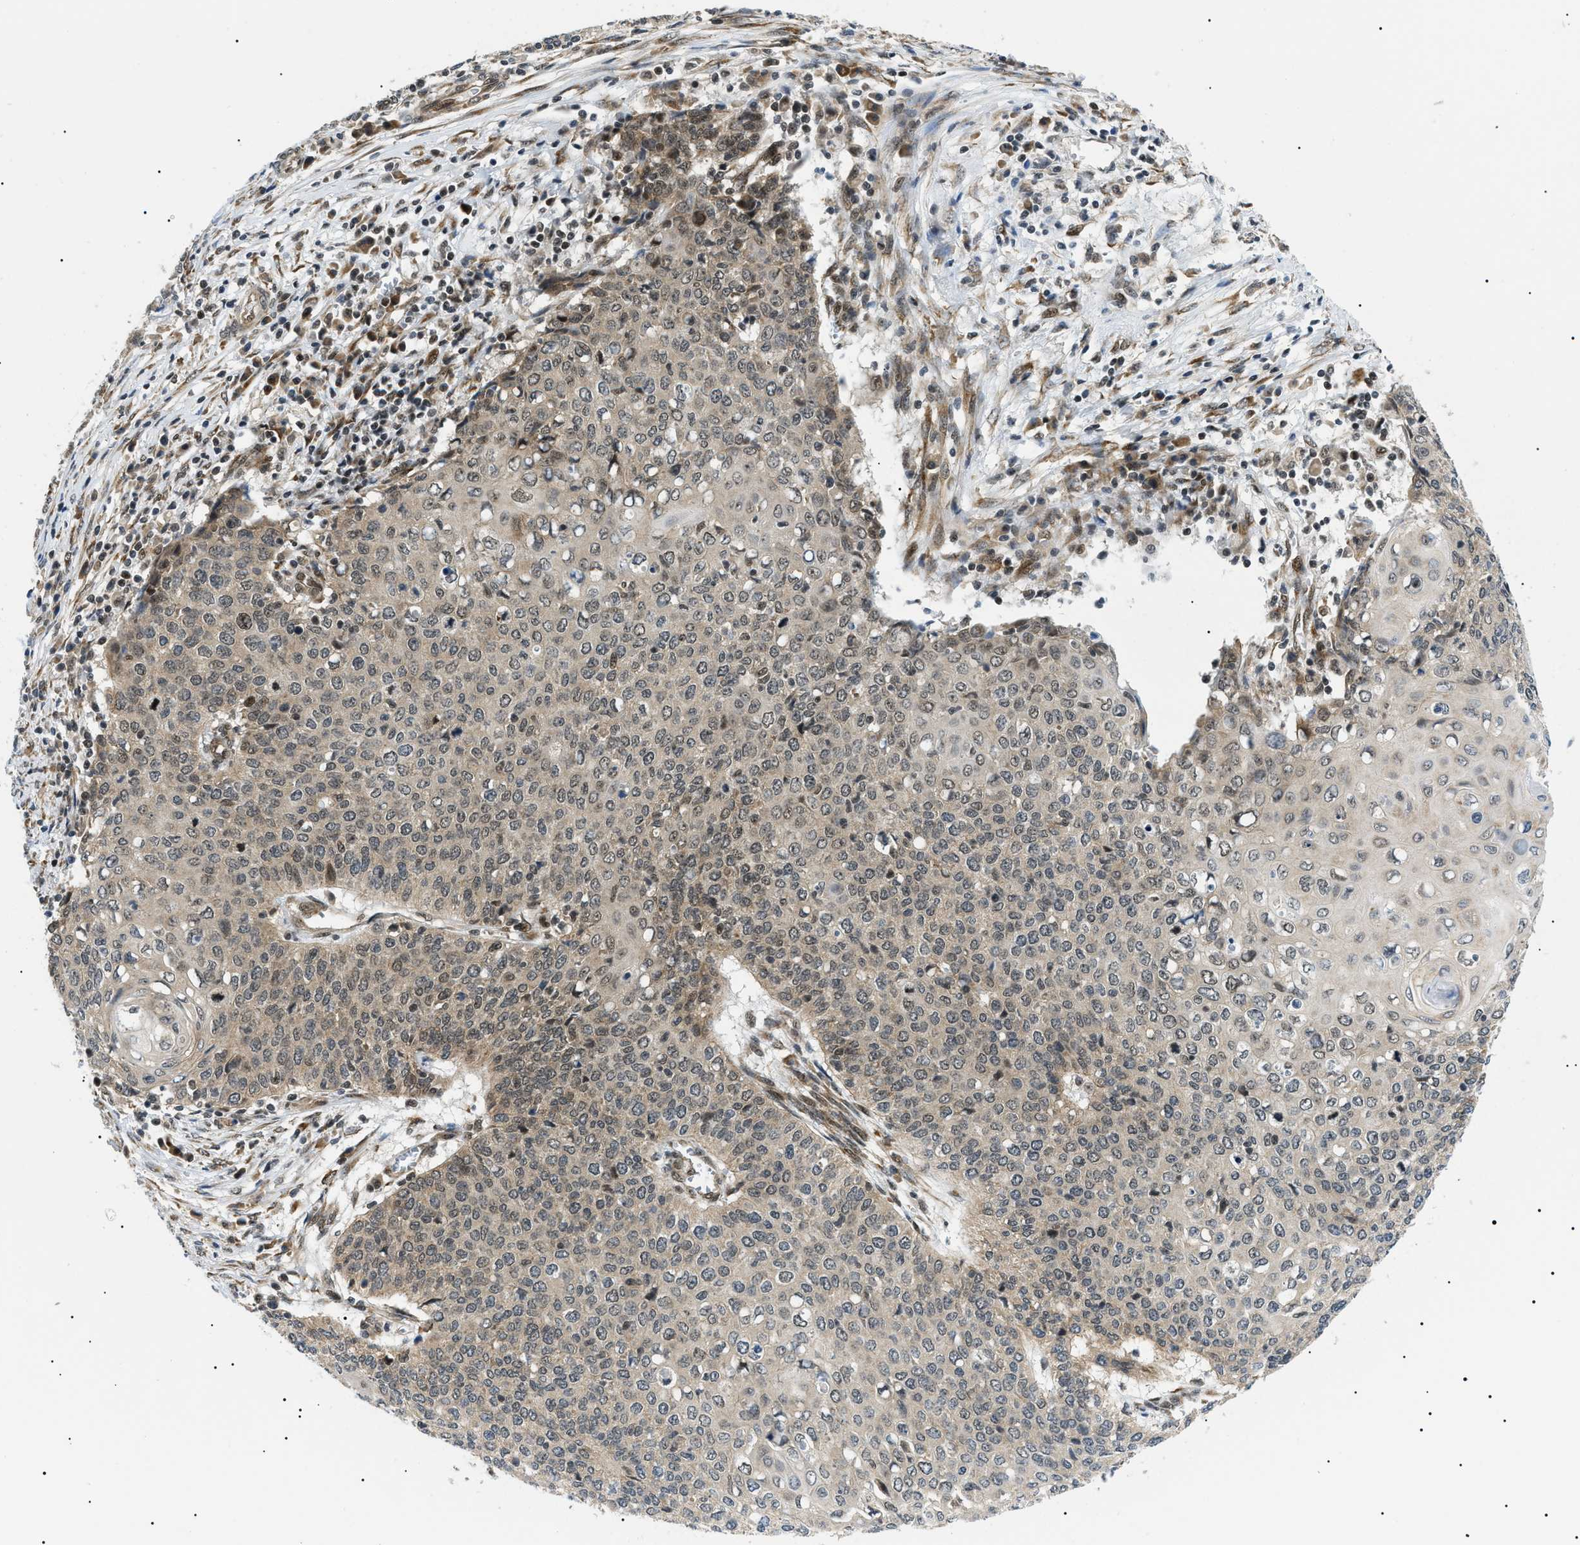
{"staining": {"intensity": "weak", "quantity": ">75%", "location": "cytoplasmic/membranous,nuclear"}, "tissue": "cervical cancer", "cell_type": "Tumor cells", "image_type": "cancer", "snomed": [{"axis": "morphology", "description": "Squamous cell carcinoma, NOS"}, {"axis": "topography", "description": "Cervix"}], "caption": "Brown immunohistochemical staining in human cervical cancer (squamous cell carcinoma) displays weak cytoplasmic/membranous and nuclear positivity in about >75% of tumor cells.", "gene": "CWC25", "patient": {"sex": "female", "age": 39}}